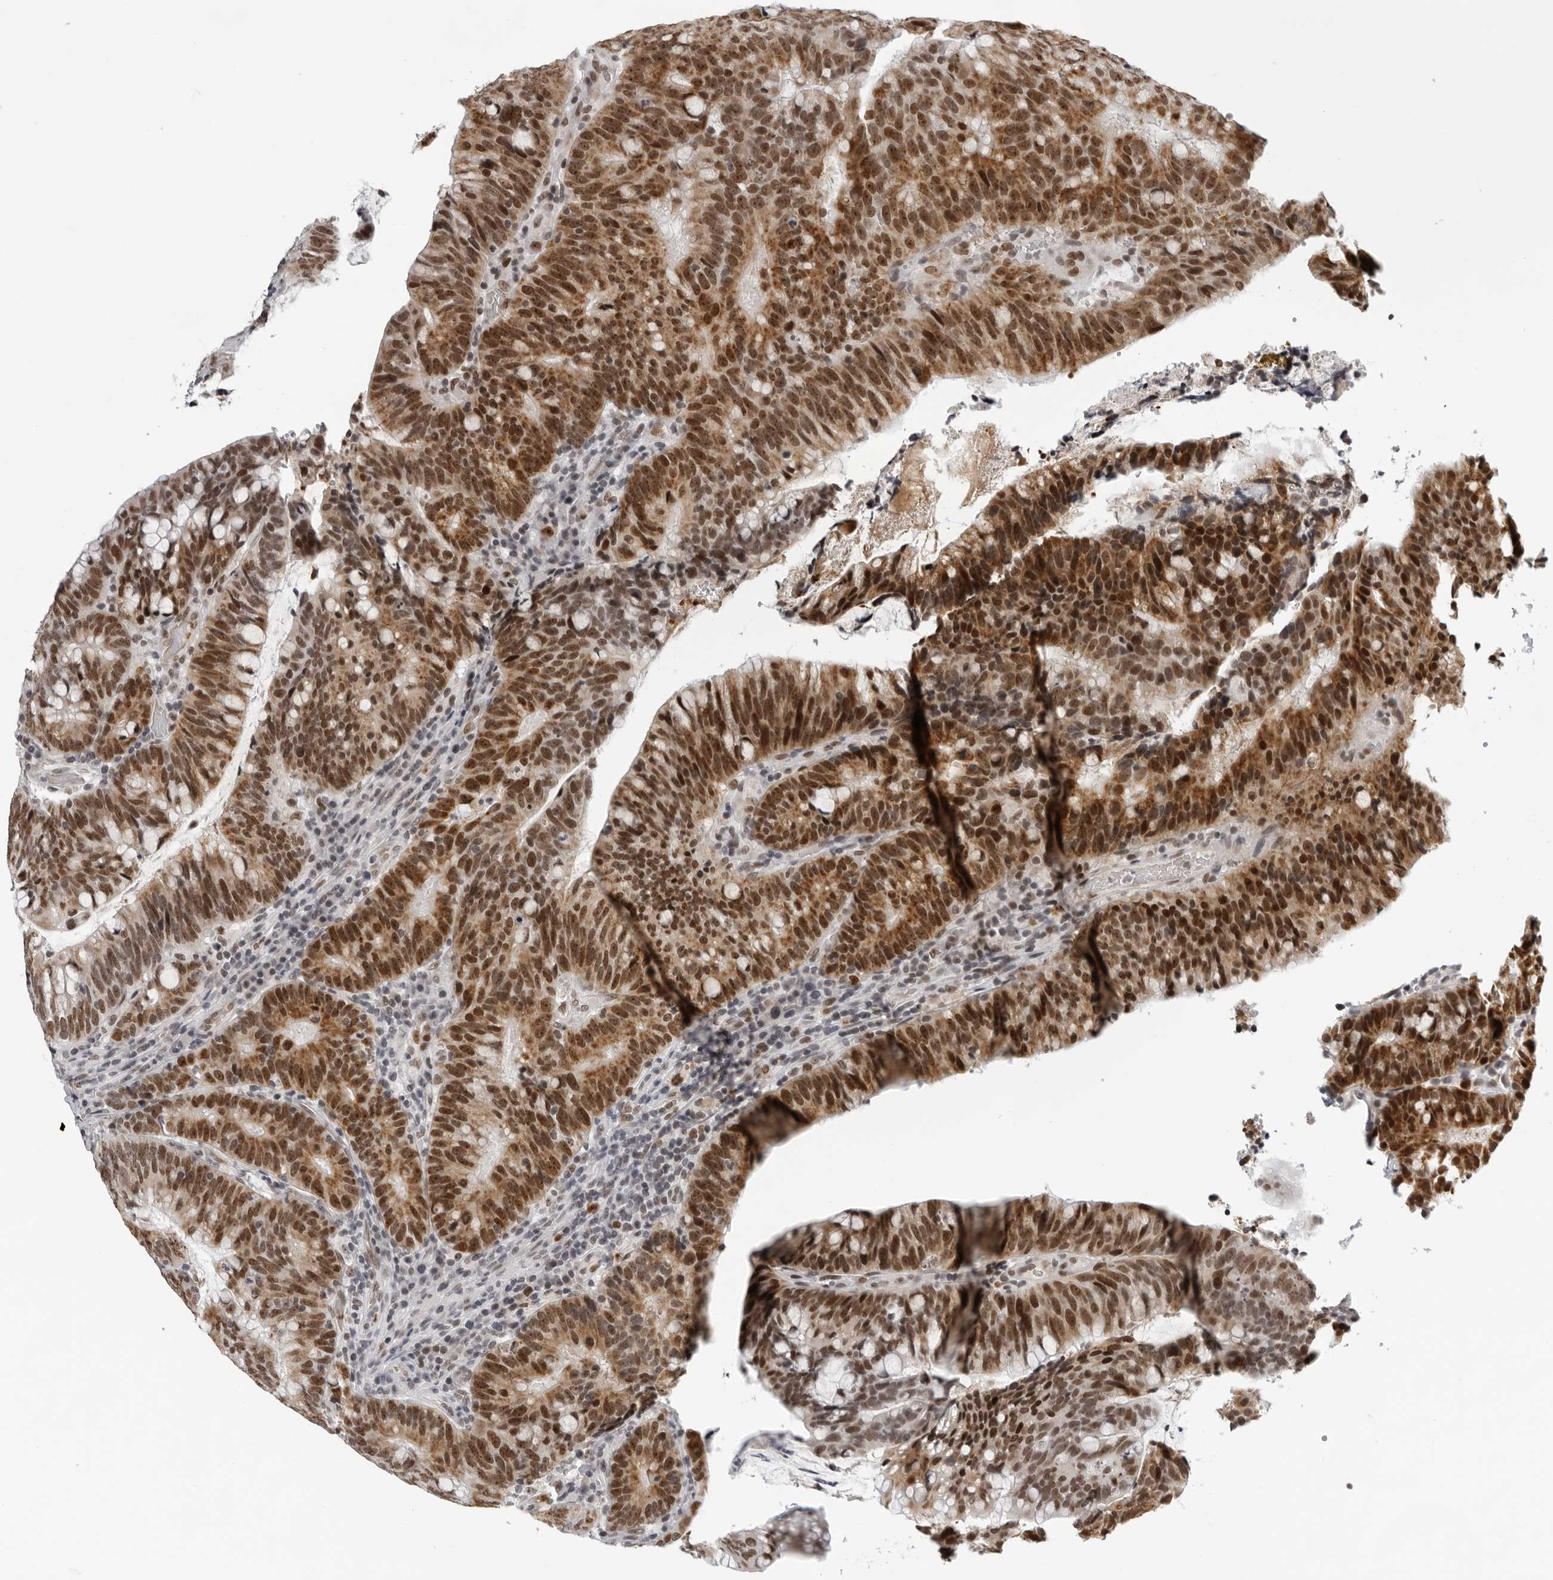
{"staining": {"intensity": "strong", "quantity": ">75%", "location": "cytoplasmic/membranous,nuclear"}, "tissue": "colorectal cancer", "cell_type": "Tumor cells", "image_type": "cancer", "snomed": [{"axis": "morphology", "description": "Adenocarcinoma, NOS"}, {"axis": "topography", "description": "Colon"}], "caption": "IHC photomicrograph of neoplastic tissue: human colorectal cancer stained using immunohistochemistry exhibits high levels of strong protein expression localized specifically in the cytoplasmic/membranous and nuclear of tumor cells, appearing as a cytoplasmic/membranous and nuclear brown color.", "gene": "USP1", "patient": {"sex": "female", "age": 66}}